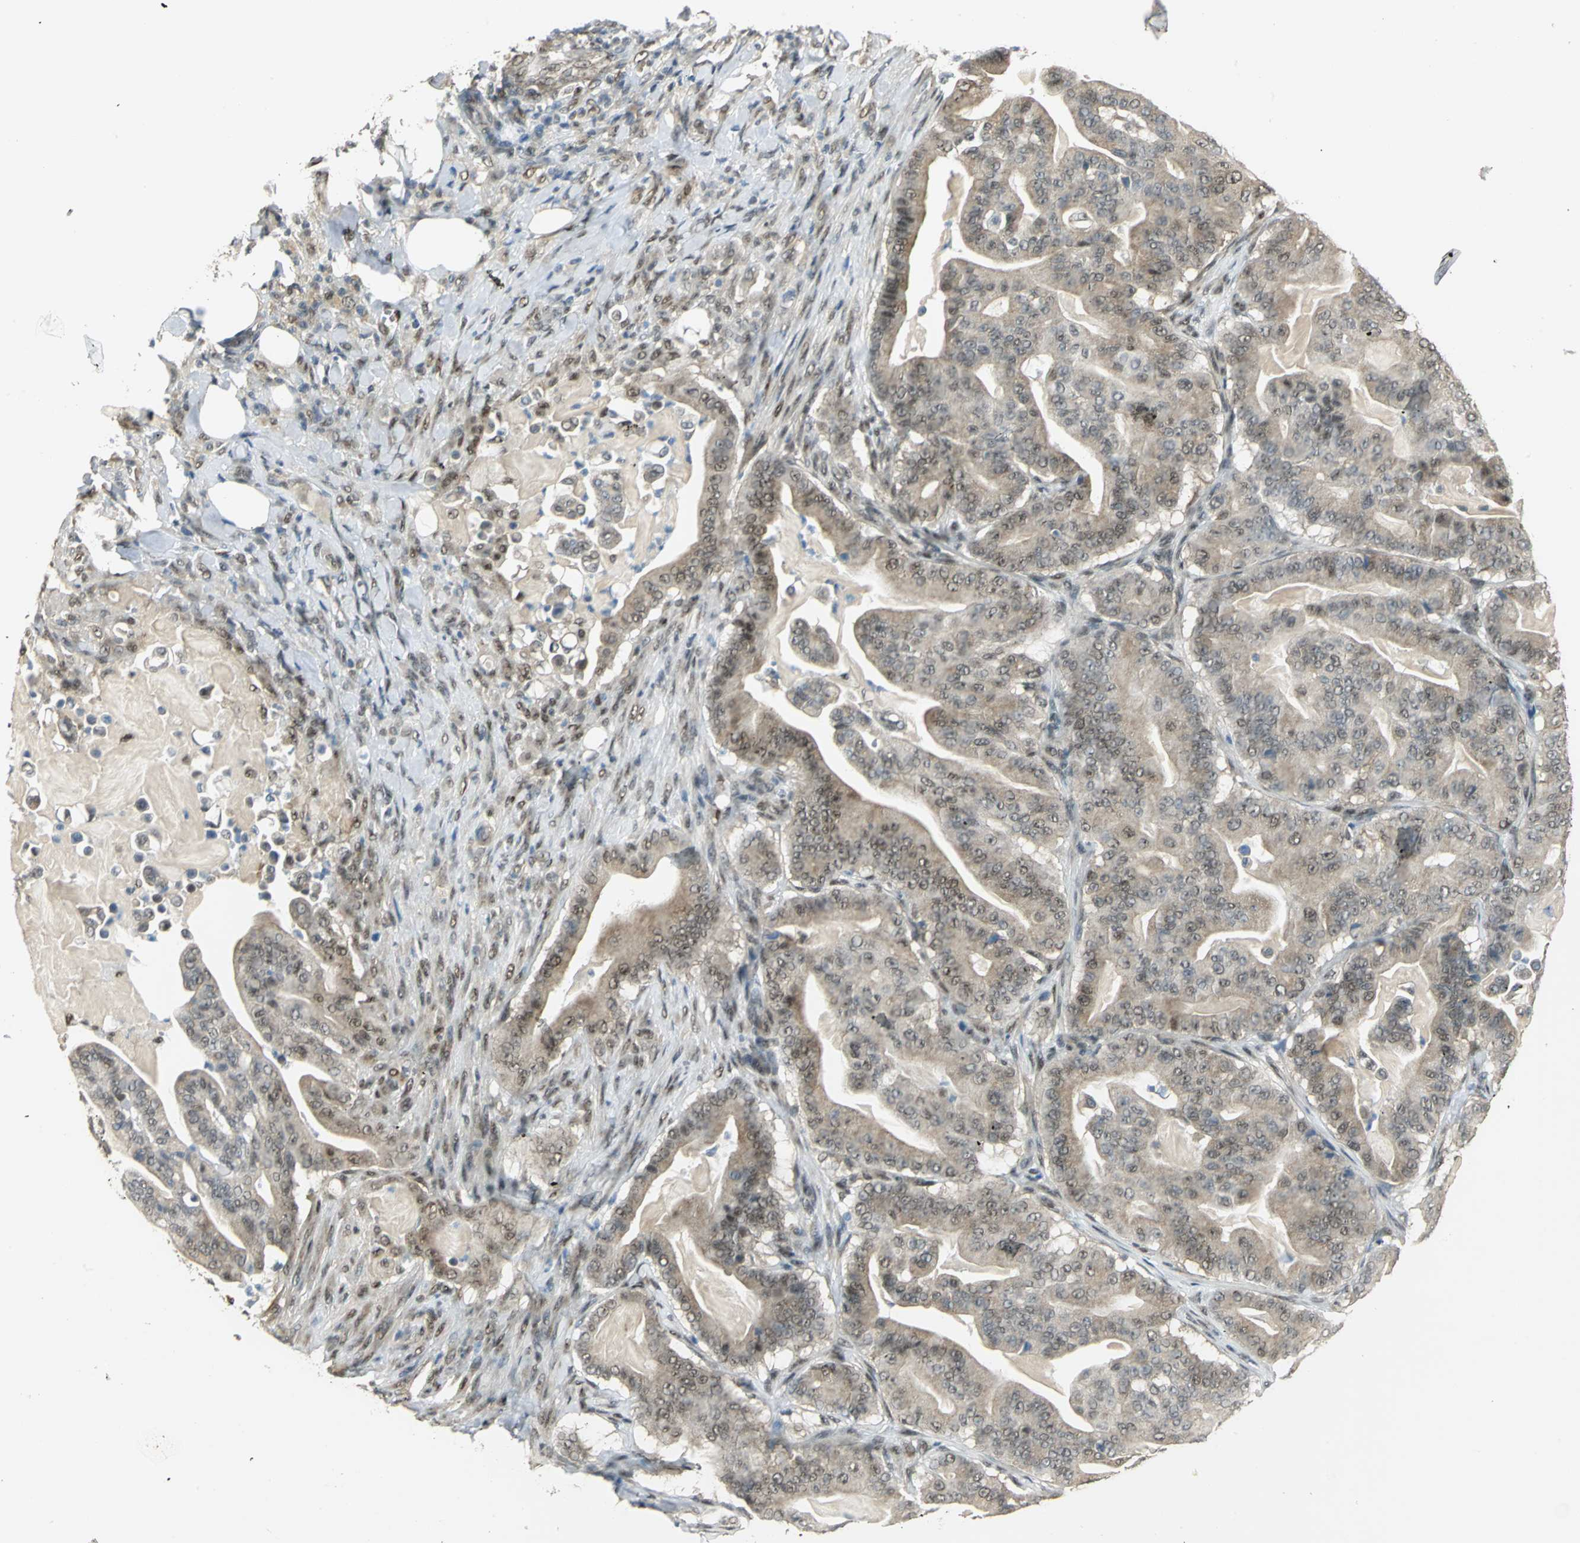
{"staining": {"intensity": "weak", "quantity": "25%-75%", "location": "cytoplasmic/membranous,nuclear"}, "tissue": "pancreatic cancer", "cell_type": "Tumor cells", "image_type": "cancer", "snomed": [{"axis": "morphology", "description": "Adenocarcinoma, NOS"}, {"axis": "topography", "description": "Pancreas"}], "caption": "Pancreatic adenocarcinoma stained with a brown dye exhibits weak cytoplasmic/membranous and nuclear positive staining in about 25%-75% of tumor cells.", "gene": "DDX5", "patient": {"sex": "male", "age": 63}}